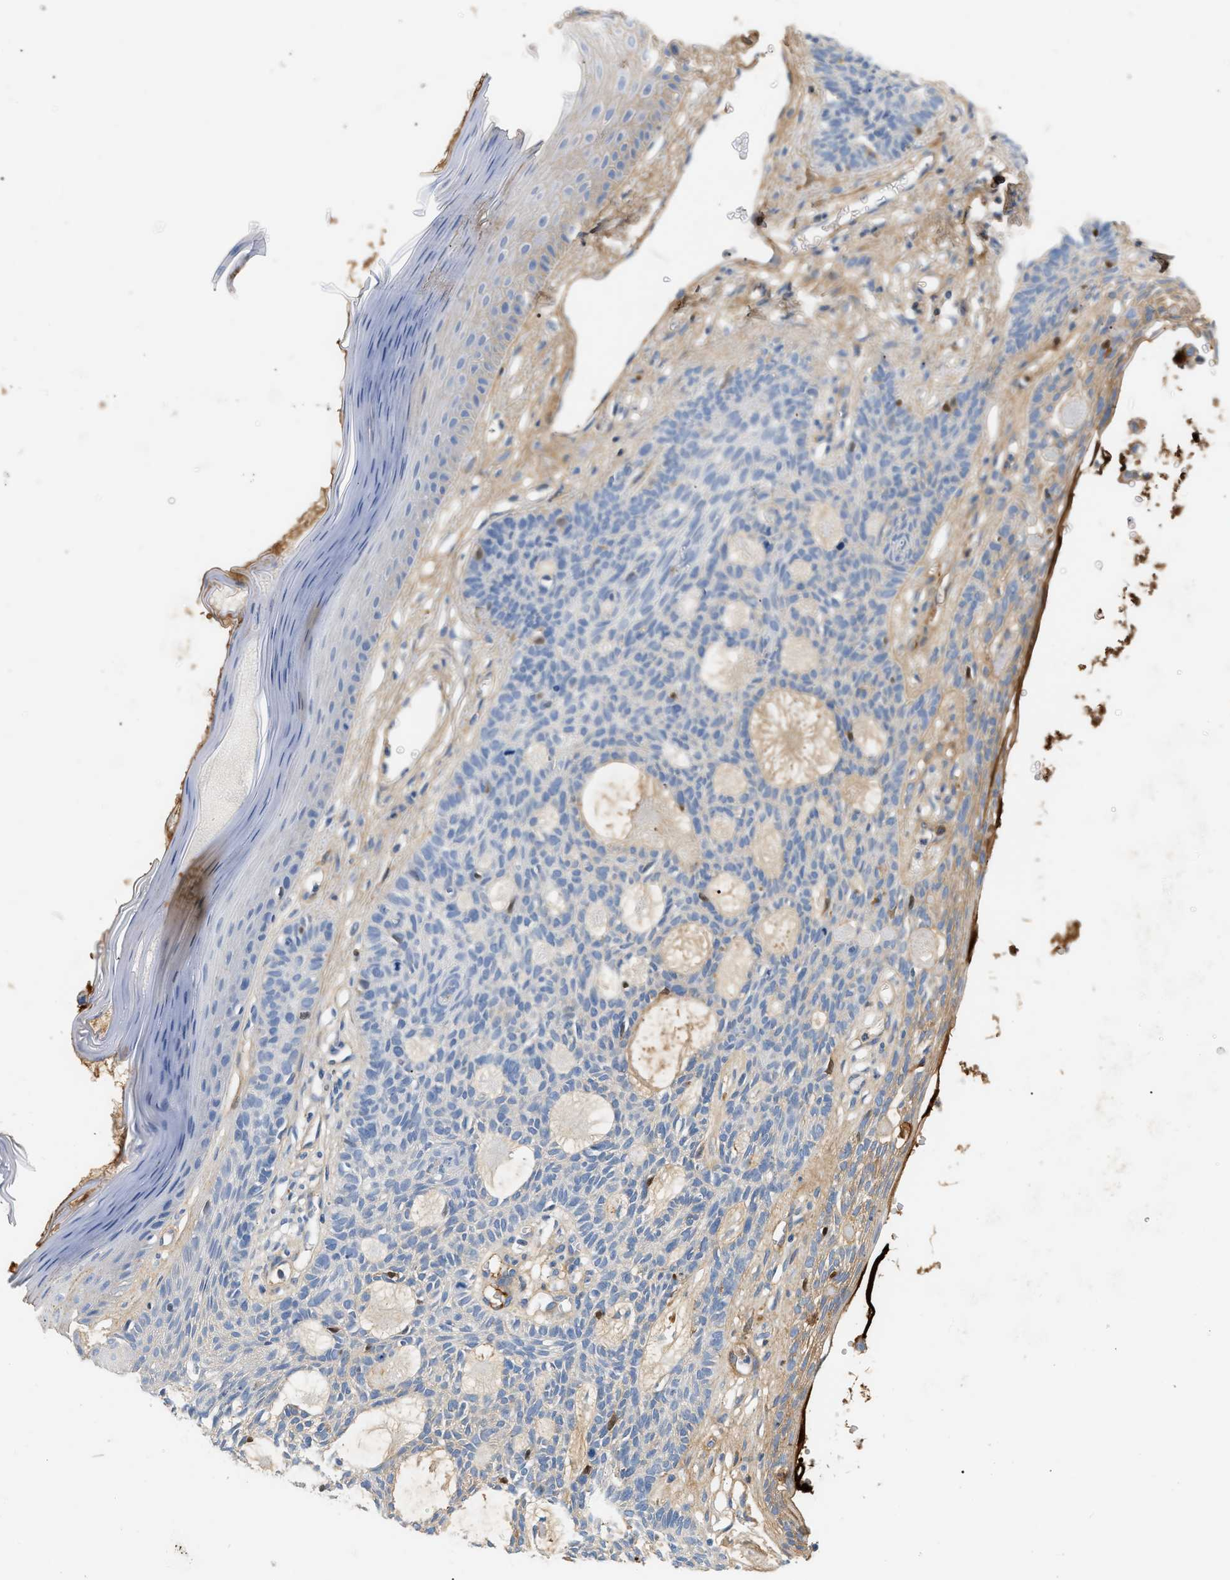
{"staining": {"intensity": "negative", "quantity": "none", "location": "none"}, "tissue": "skin cancer", "cell_type": "Tumor cells", "image_type": "cancer", "snomed": [{"axis": "morphology", "description": "Basal cell carcinoma"}, {"axis": "topography", "description": "Skin"}], "caption": "An IHC micrograph of skin cancer is shown. There is no staining in tumor cells of skin cancer.", "gene": "CFH", "patient": {"sex": "male", "age": 67}}